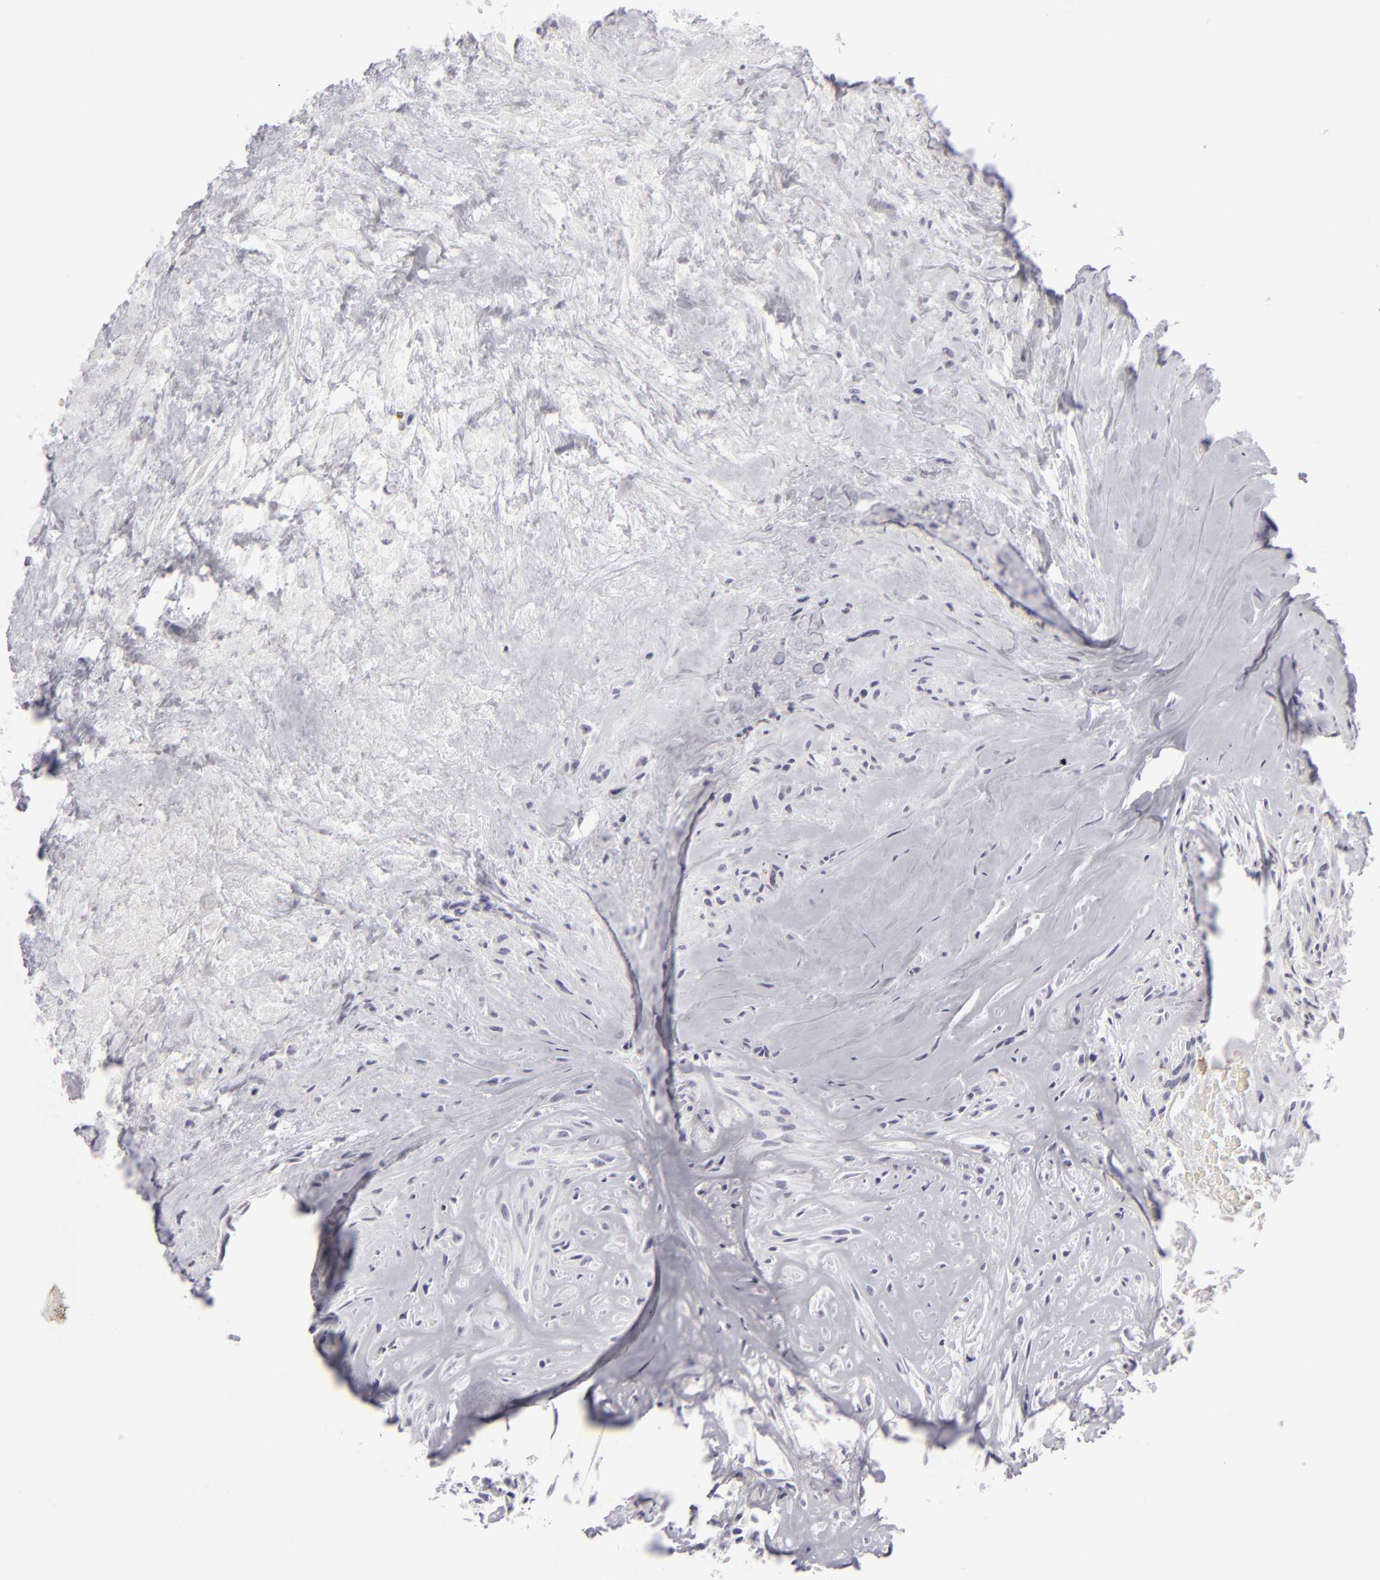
{"staining": {"intensity": "negative", "quantity": "none", "location": "none"}, "tissue": "glioma", "cell_type": "Tumor cells", "image_type": "cancer", "snomed": [{"axis": "morphology", "description": "Glioma, malignant, High grade"}, {"axis": "topography", "description": "Brain"}], "caption": "Immunohistochemistry image of neoplastic tissue: human glioma stained with DAB (3,3'-diaminobenzidine) exhibits no significant protein positivity in tumor cells.", "gene": "JUP", "patient": {"sex": "male", "age": 48}}